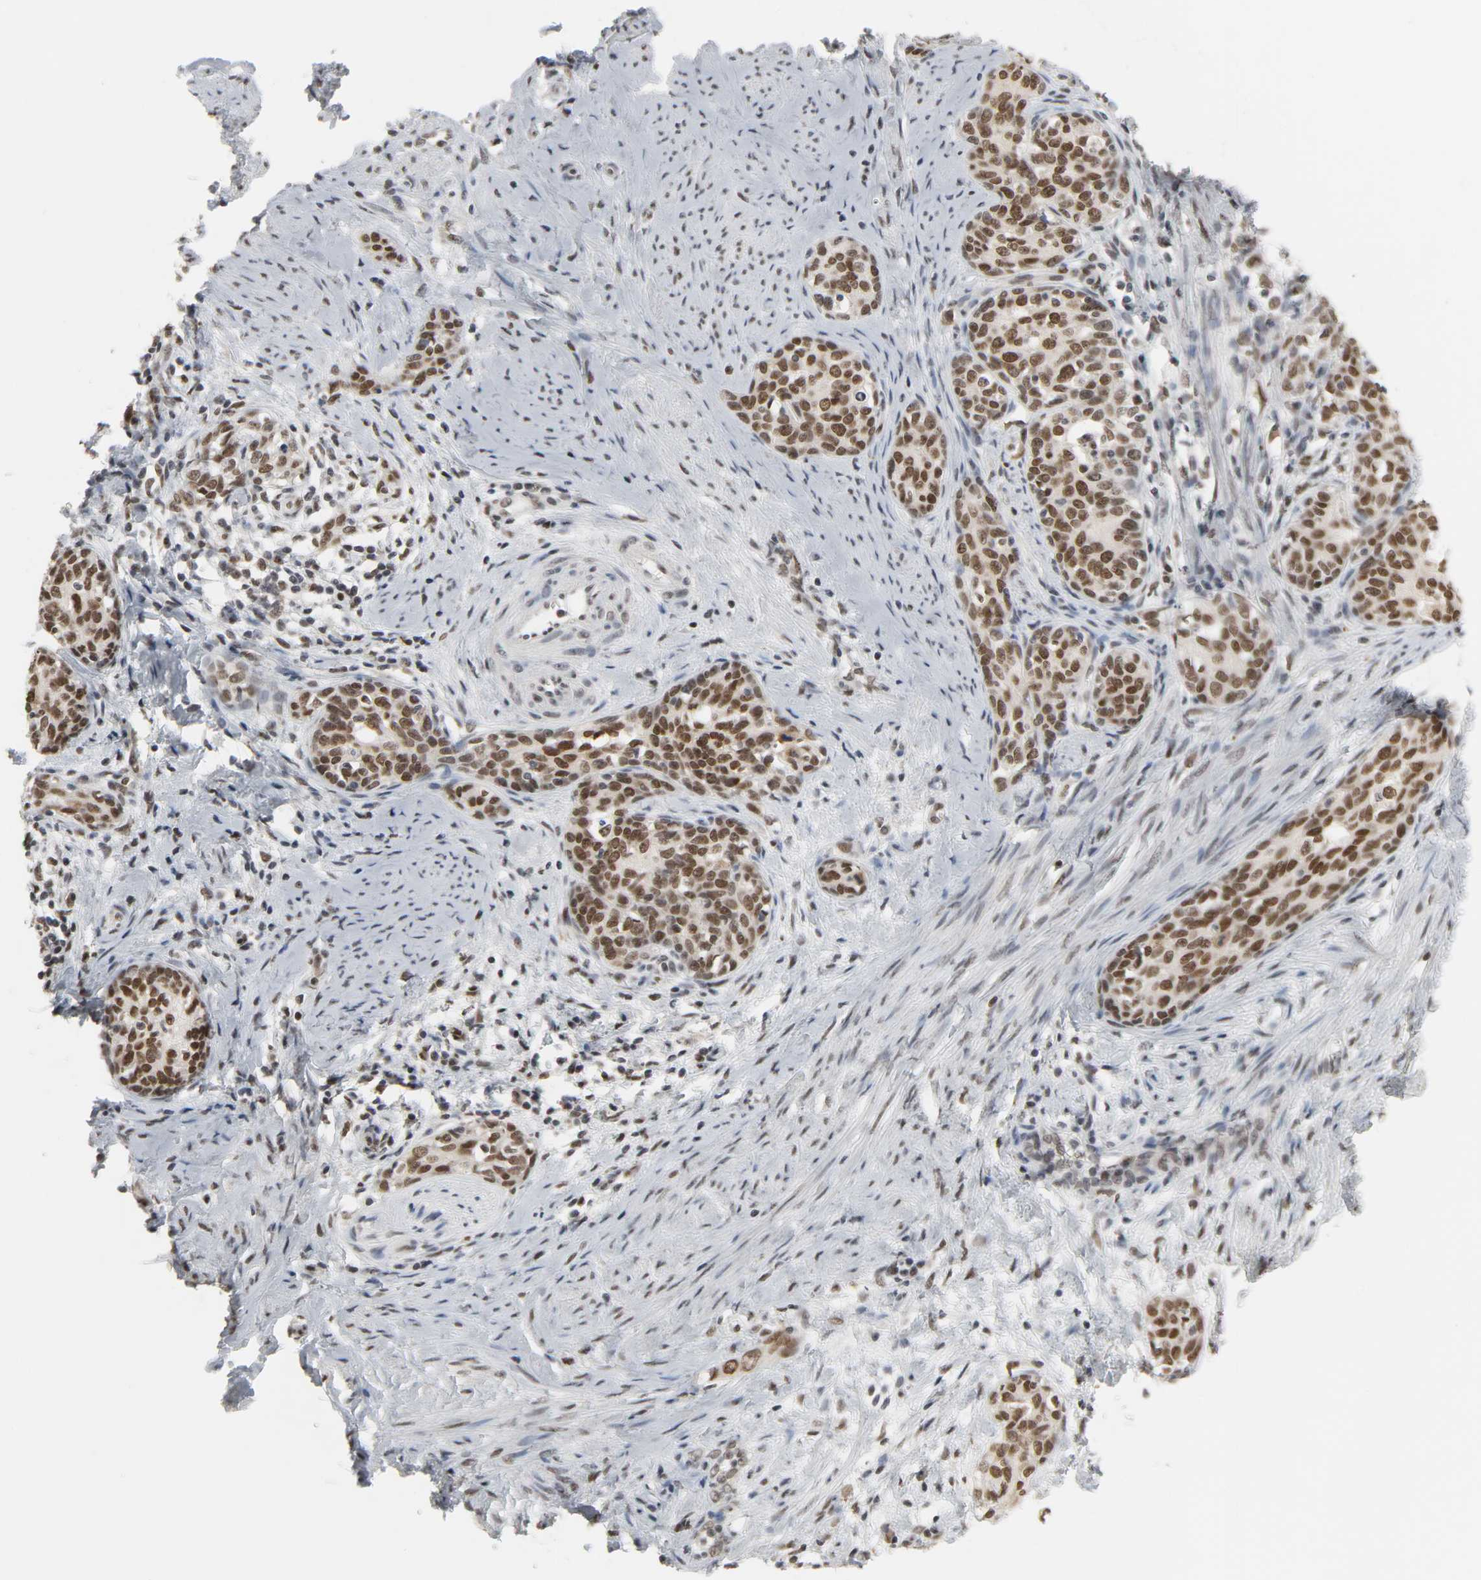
{"staining": {"intensity": "strong", "quantity": ">75%", "location": "nuclear"}, "tissue": "cervical cancer", "cell_type": "Tumor cells", "image_type": "cancer", "snomed": [{"axis": "morphology", "description": "Squamous cell carcinoma, NOS"}, {"axis": "morphology", "description": "Adenocarcinoma, NOS"}, {"axis": "topography", "description": "Cervix"}], "caption": "The immunohistochemical stain shows strong nuclear positivity in tumor cells of squamous cell carcinoma (cervical) tissue.", "gene": "DAZAP1", "patient": {"sex": "female", "age": 52}}